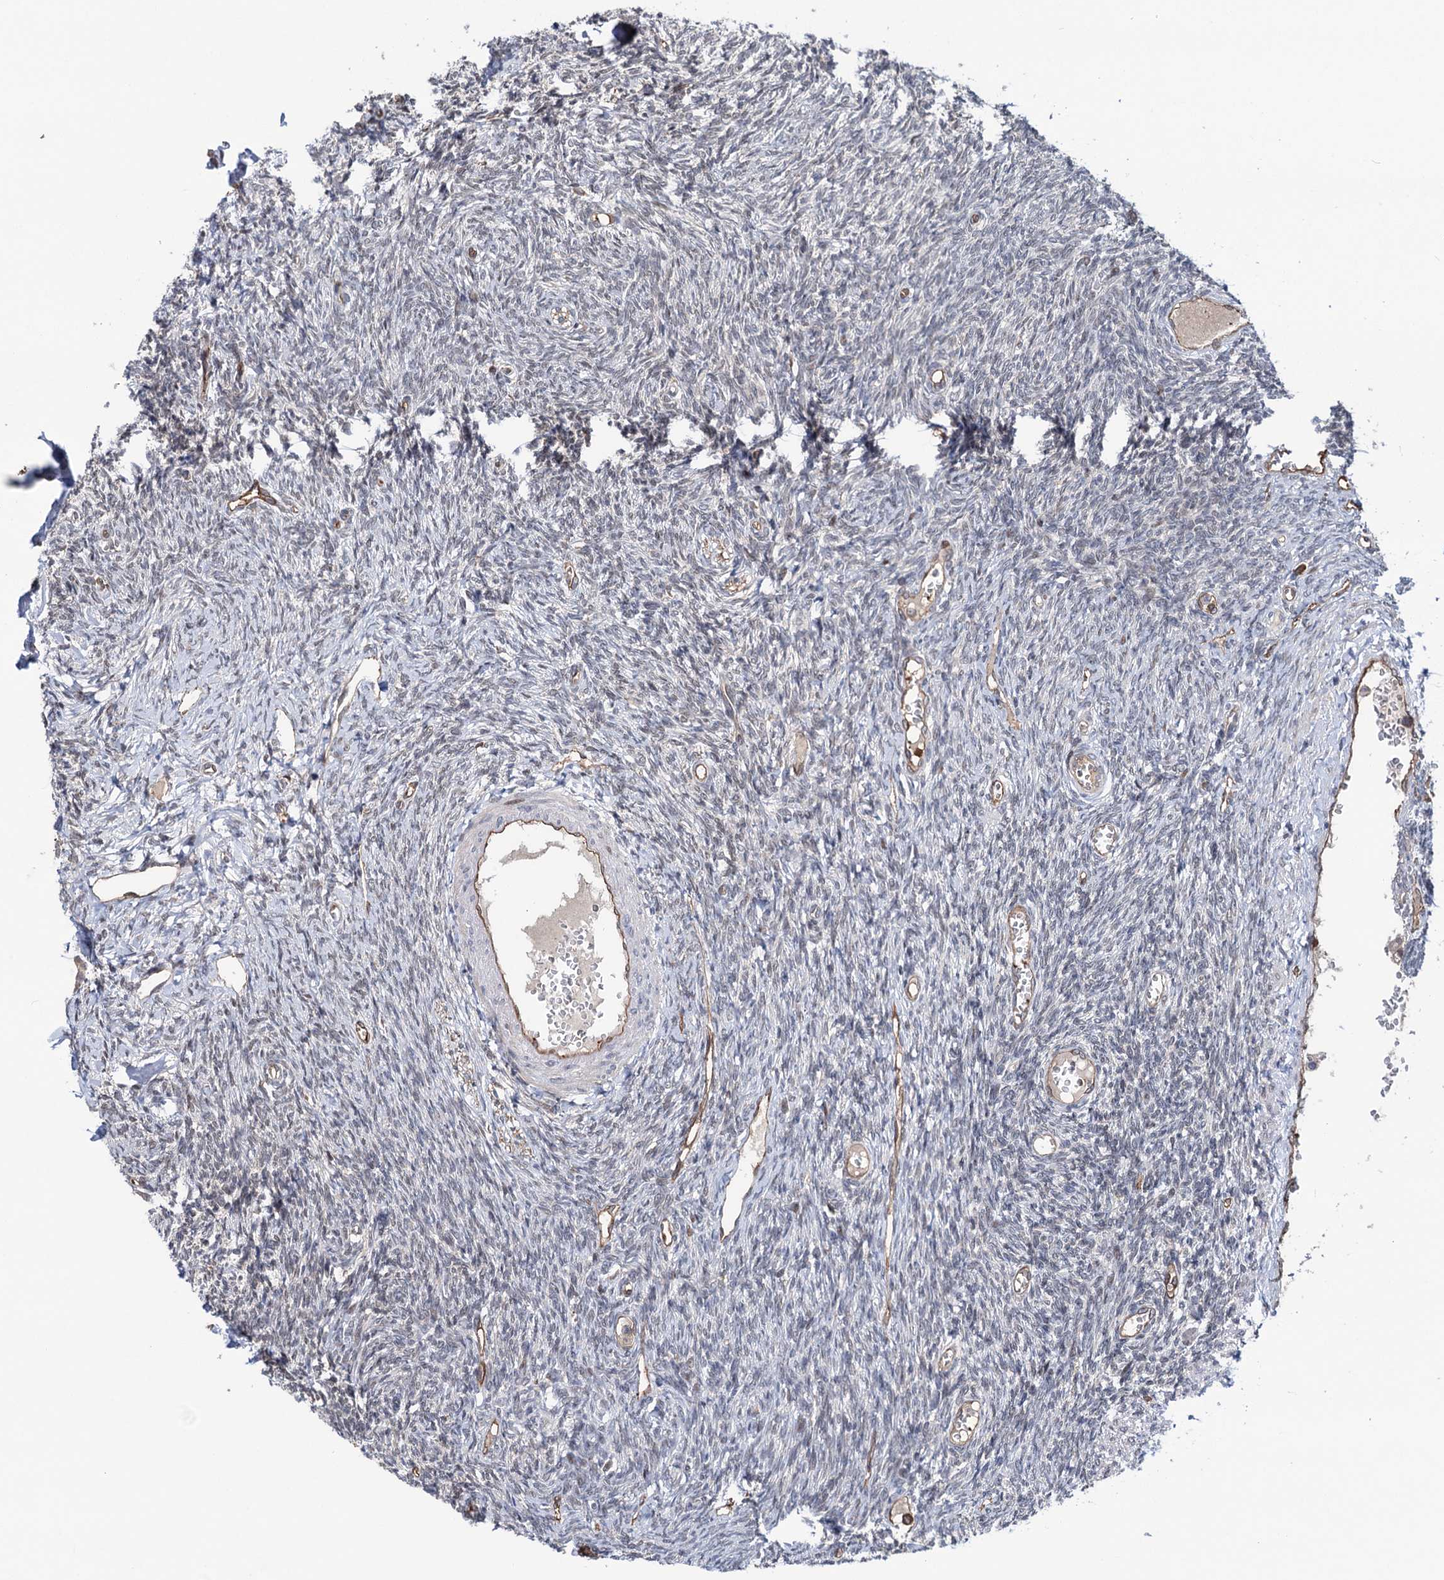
{"staining": {"intensity": "strong", "quantity": ">75%", "location": "cytoplasmic/membranous"}, "tissue": "ovary", "cell_type": "Follicle cells", "image_type": "normal", "snomed": [{"axis": "morphology", "description": "Normal tissue, NOS"}, {"axis": "morphology", "description": "Cyst, NOS"}, {"axis": "topography", "description": "Ovary"}], "caption": "Immunohistochemical staining of unremarkable human ovary shows high levels of strong cytoplasmic/membranous staining in approximately >75% of follicle cells.", "gene": "NCAPD2", "patient": {"sex": "female", "age": 33}}